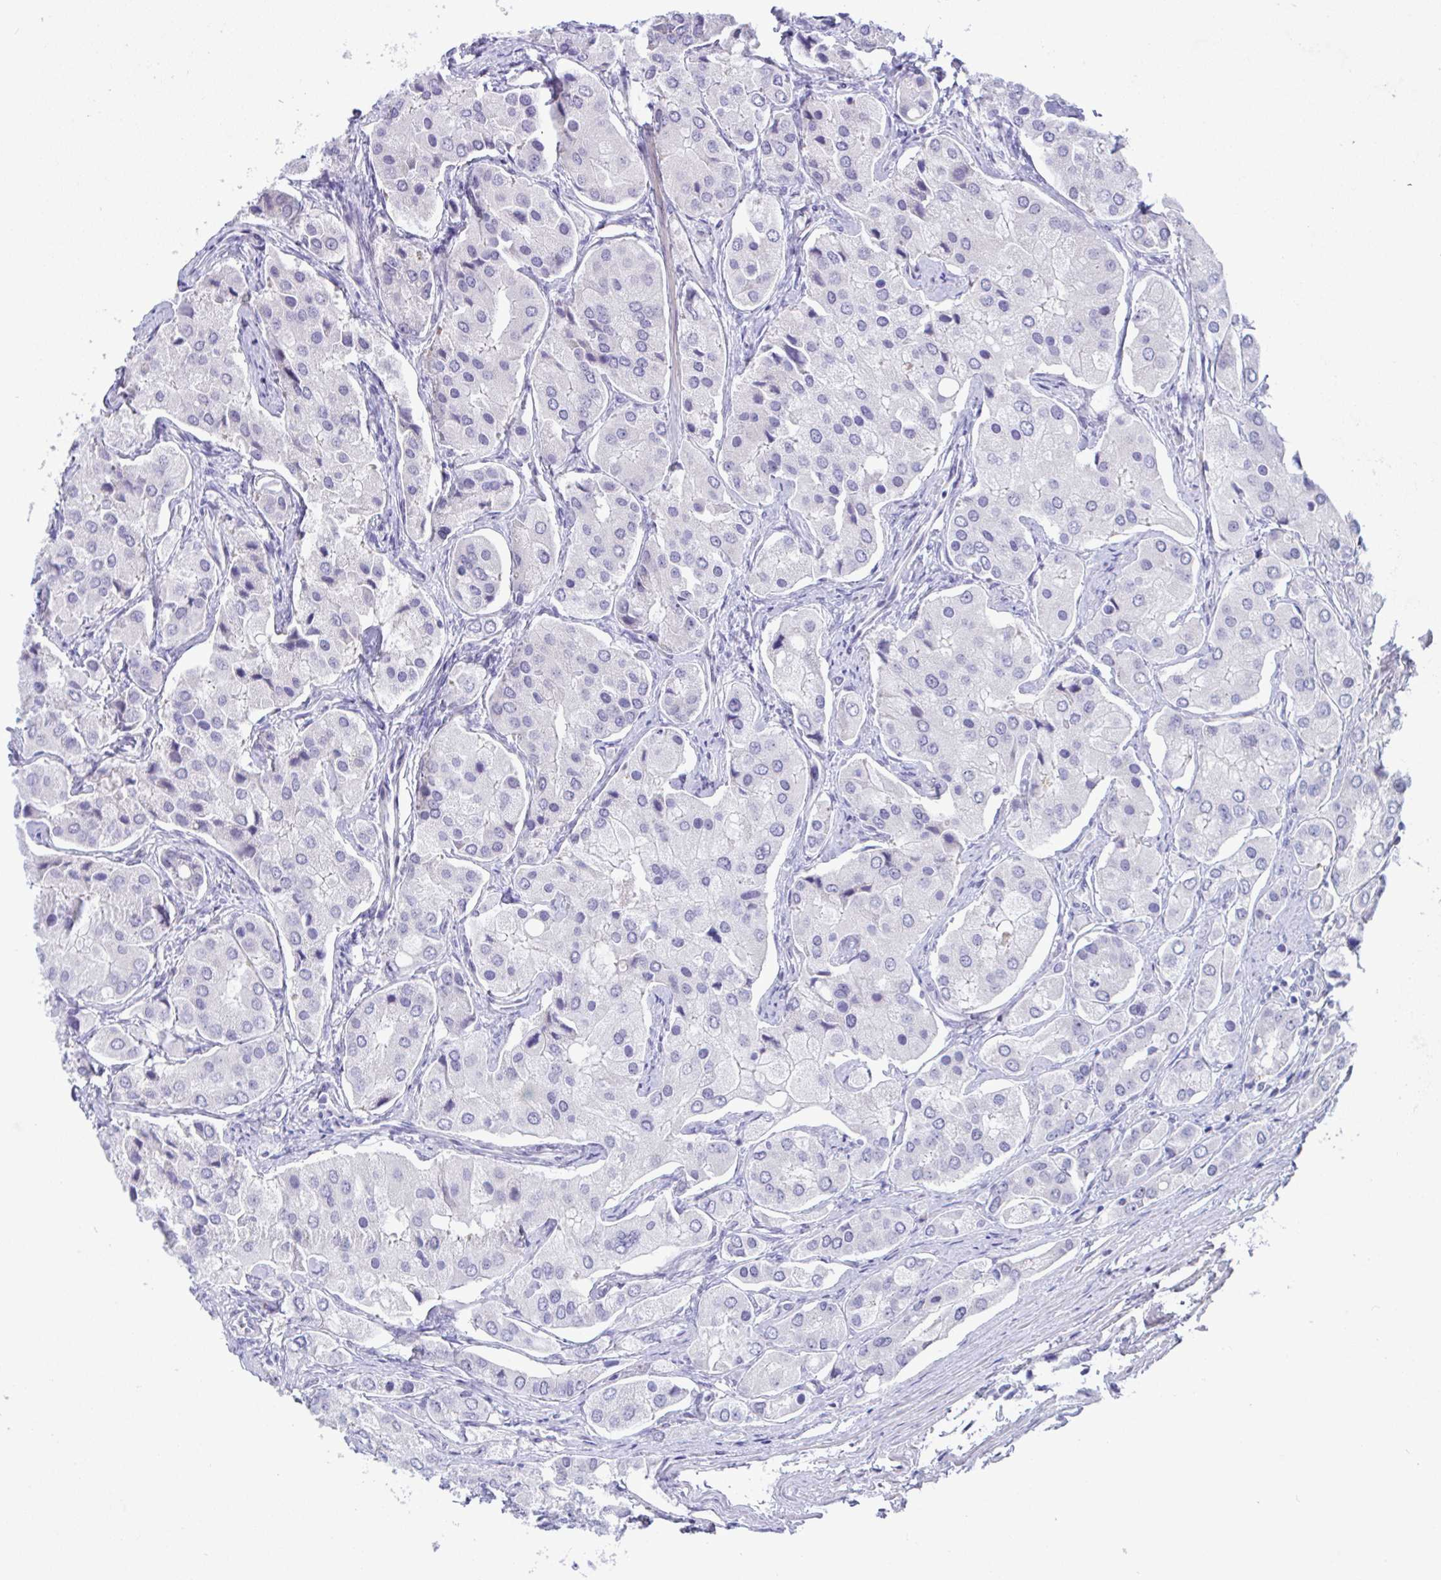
{"staining": {"intensity": "negative", "quantity": "none", "location": "none"}, "tissue": "prostate cancer", "cell_type": "Tumor cells", "image_type": "cancer", "snomed": [{"axis": "morphology", "description": "Adenocarcinoma, Low grade"}, {"axis": "topography", "description": "Prostate"}], "caption": "DAB (3,3'-diaminobenzidine) immunohistochemical staining of human prostate adenocarcinoma (low-grade) shows no significant positivity in tumor cells.", "gene": "USP35", "patient": {"sex": "male", "age": 69}}